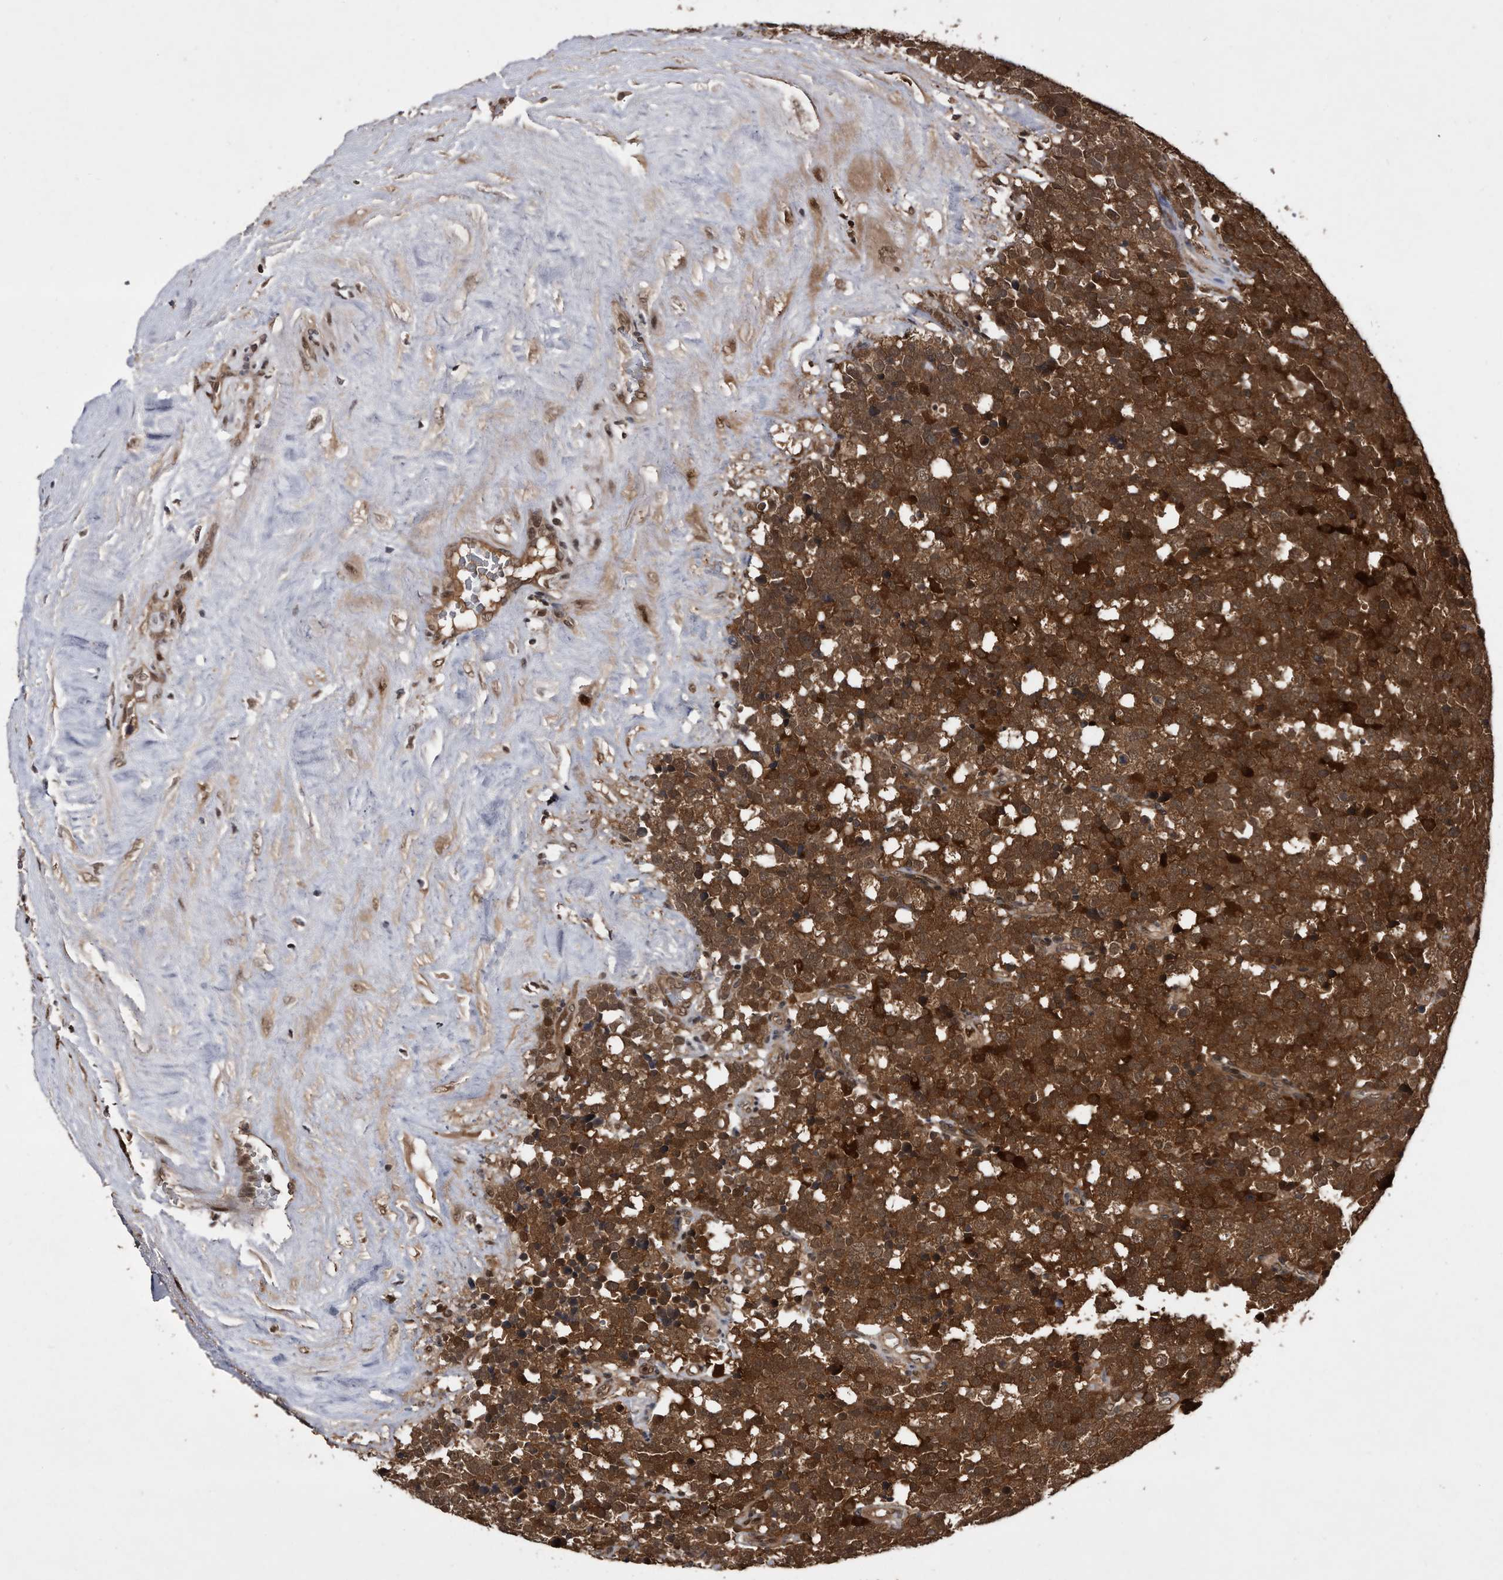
{"staining": {"intensity": "strong", "quantity": ">75%", "location": "cytoplasmic/membranous,nuclear"}, "tissue": "testis cancer", "cell_type": "Tumor cells", "image_type": "cancer", "snomed": [{"axis": "morphology", "description": "Seminoma, NOS"}, {"axis": "topography", "description": "Testis"}], "caption": "An immunohistochemistry (IHC) photomicrograph of neoplastic tissue is shown. Protein staining in brown highlights strong cytoplasmic/membranous and nuclear positivity in seminoma (testis) within tumor cells. The protein of interest is shown in brown color, while the nuclei are stained blue.", "gene": "RAD23B", "patient": {"sex": "male", "age": 71}}